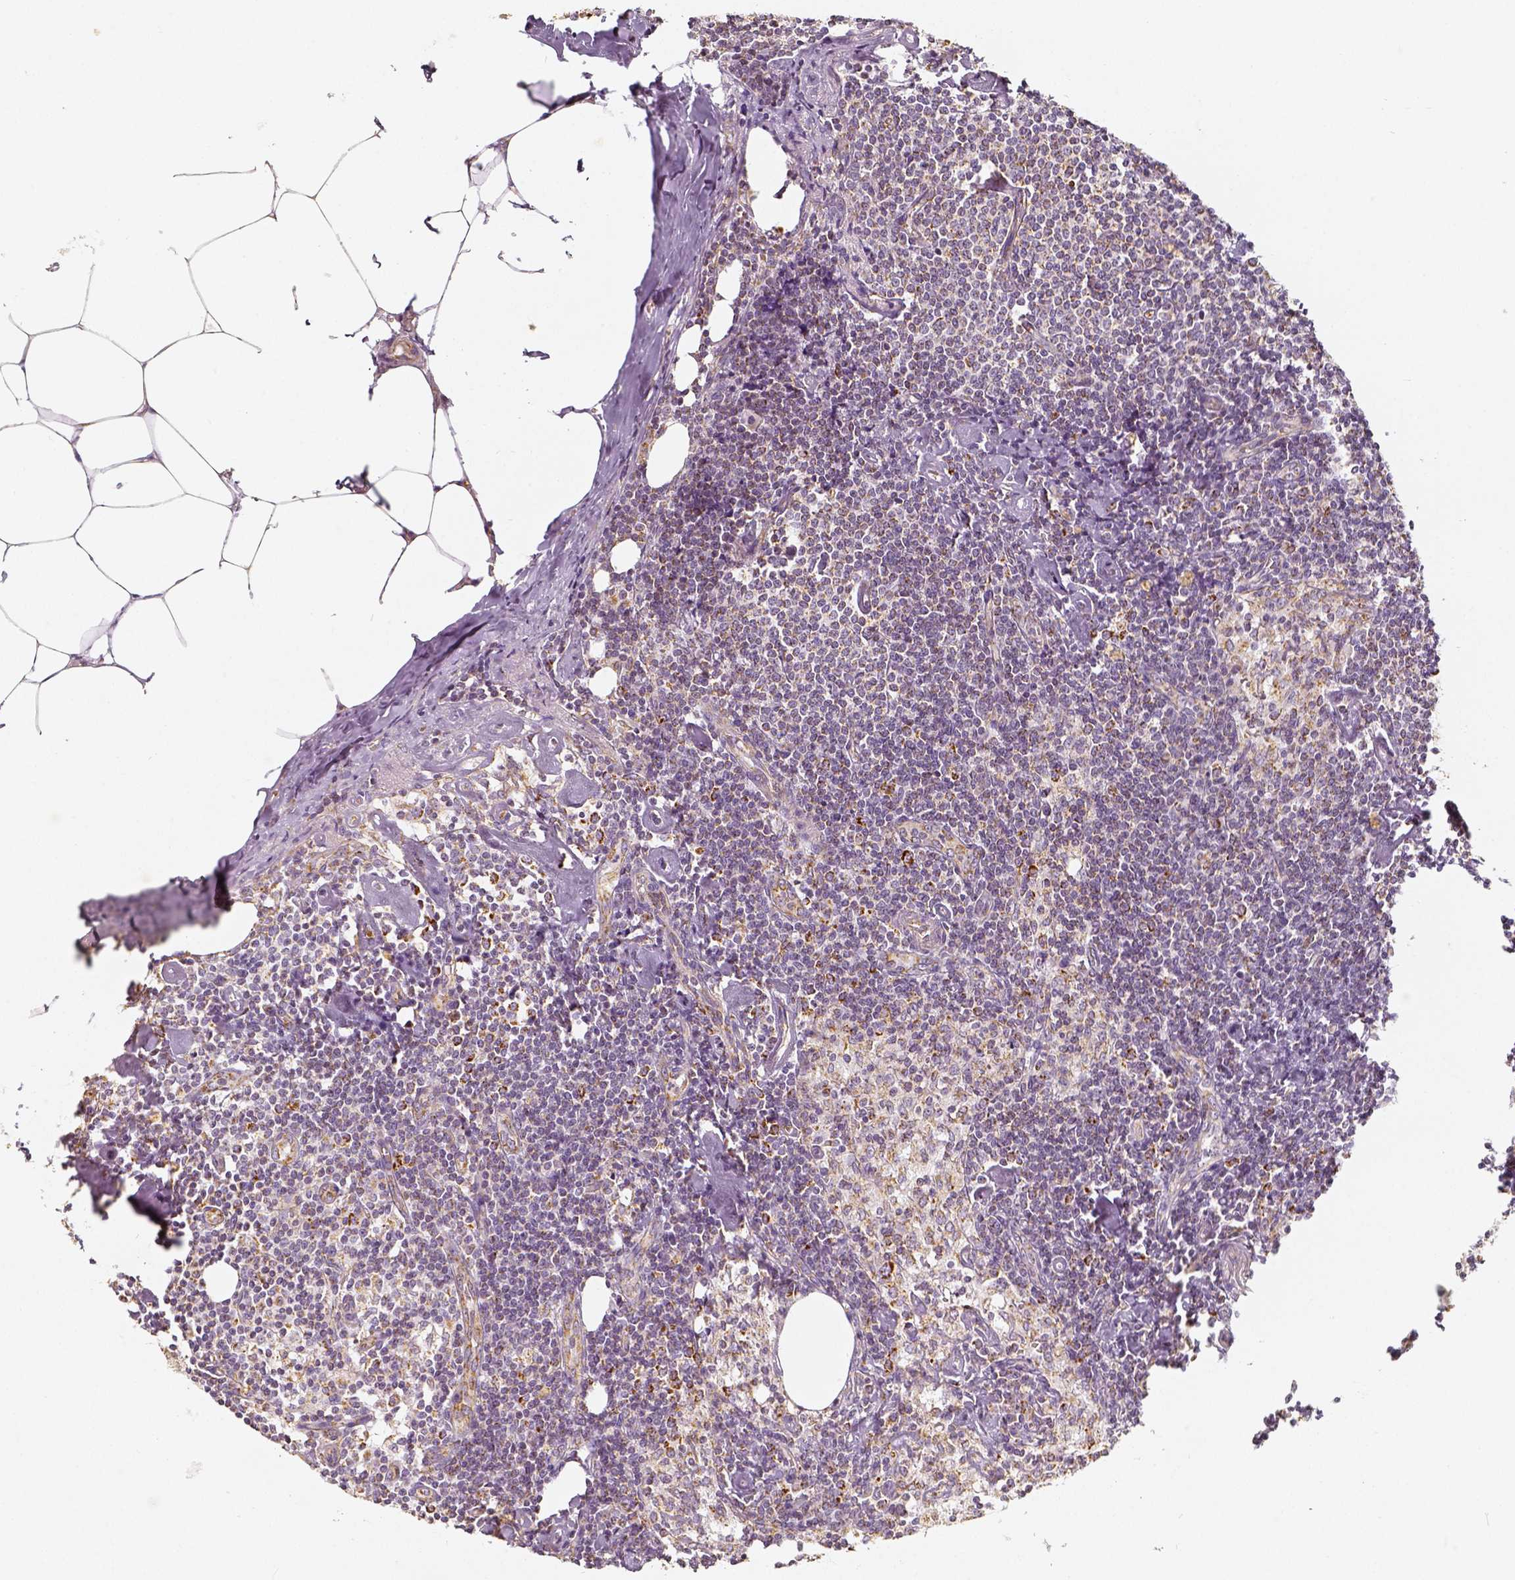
{"staining": {"intensity": "strong", "quantity": "<25%", "location": "cytoplasmic/membranous"}, "tissue": "lymph node", "cell_type": "Non-germinal center cells", "image_type": "normal", "snomed": [{"axis": "morphology", "description": "Normal tissue, NOS"}, {"axis": "topography", "description": "Lymph node"}], "caption": "A brown stain highlights strong cytoplasmic/membranous staining of a protein in non-germinal center cells of benign lymph node. Using DAB (brown) and hematoxylin (blue) stains, captured at high magnification using brightfield microscopy.", "gene": "PGAM5", "patient": {"sex": "female", "age": 69}}